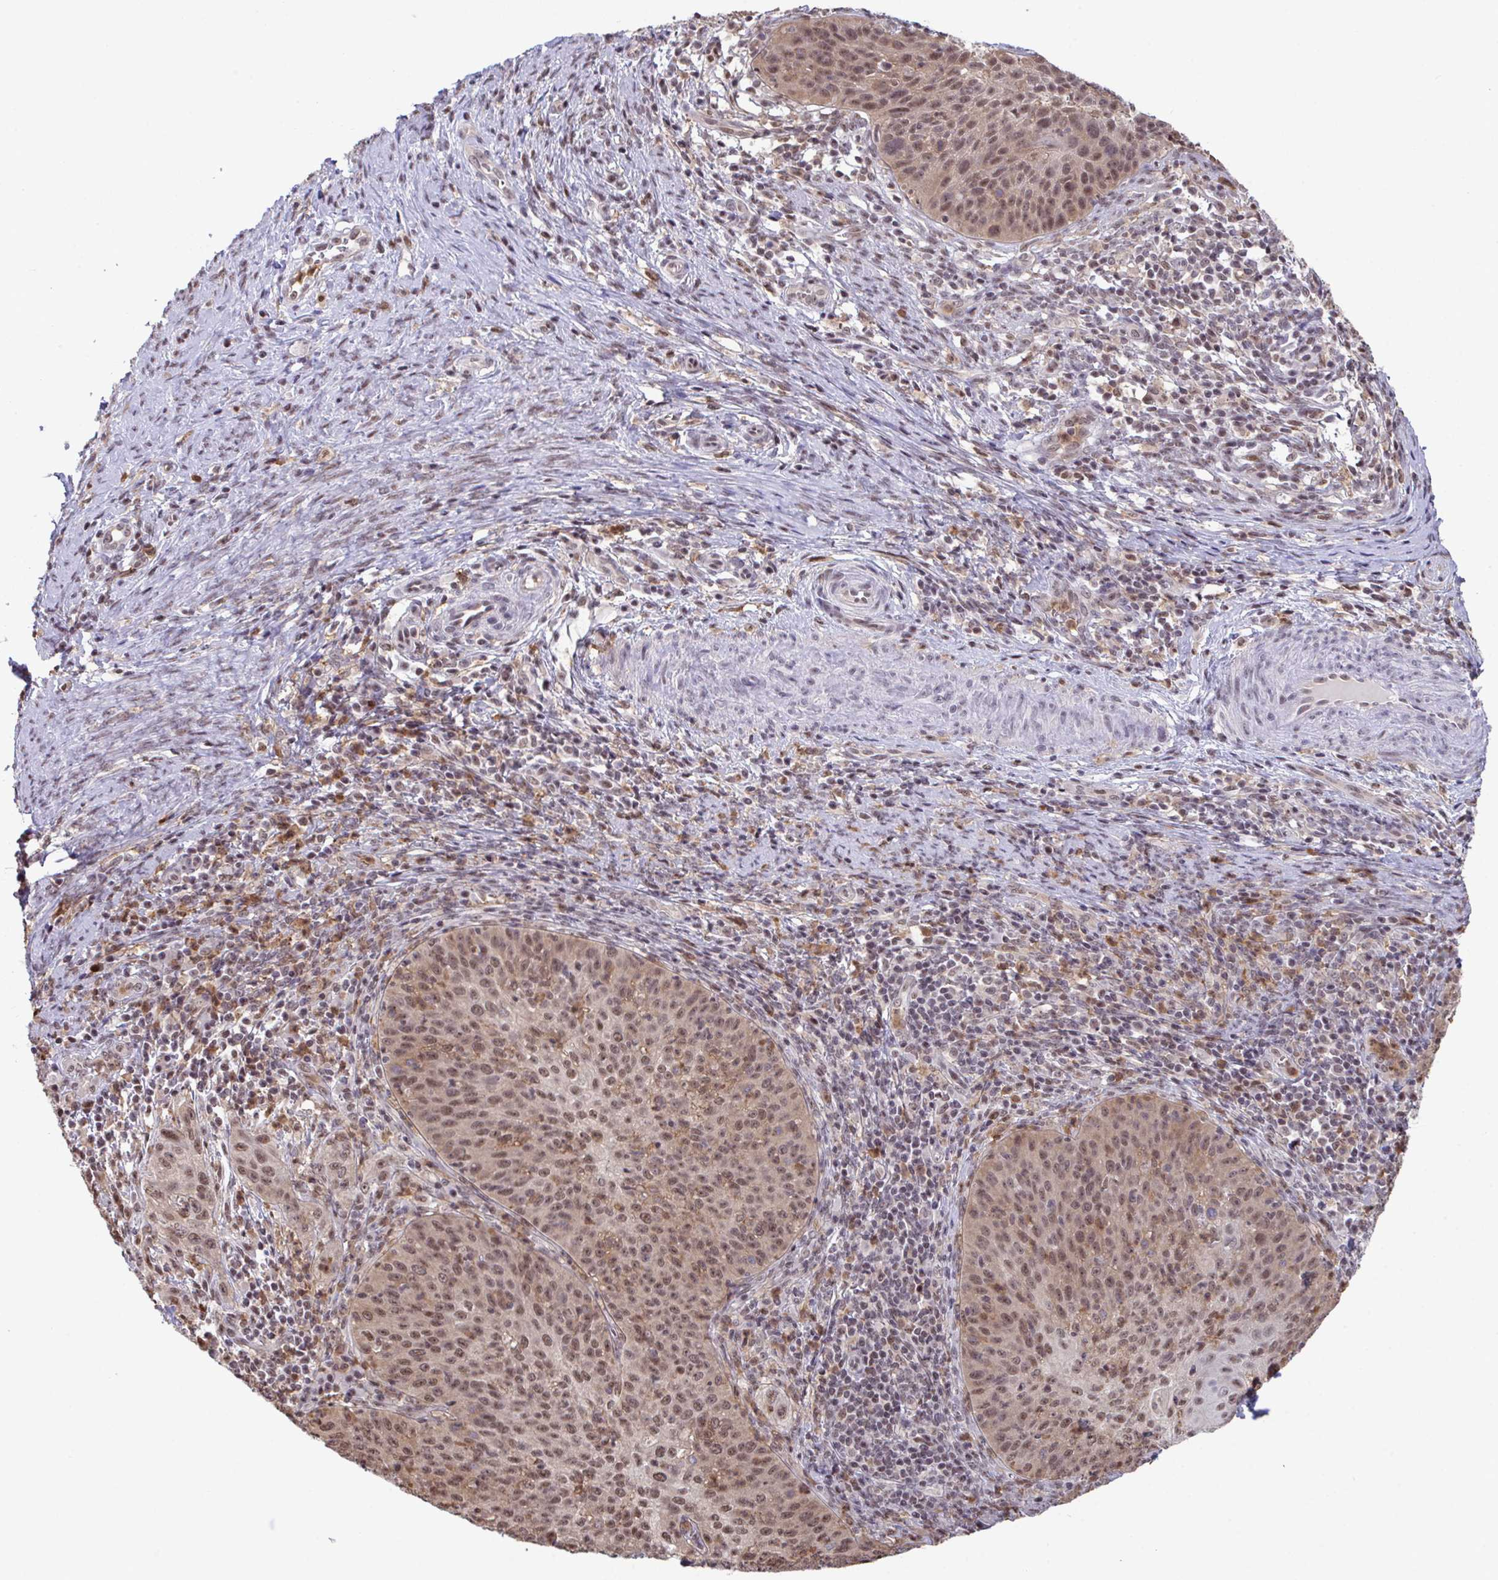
{"staining": {"intensity": "moderate", "quantity": ">75%", "location": "nuclear"}, "tissue": "cervical cancer", "cell_type": "Tumor cells", "image_type": "cancer", "snomed": [{"axis": "morphology", "description": "Squamous cell carcinoma, NOS"}, {"axis": "topography", "description": "Cervix"}], "caption": "The image demonstrates staining of cervical cancer, revealing moderate nuclear protein staining (brown color) within tumor cells.", "gene": "OR6K3", "patient": {"sex": "female", "age": 30}}